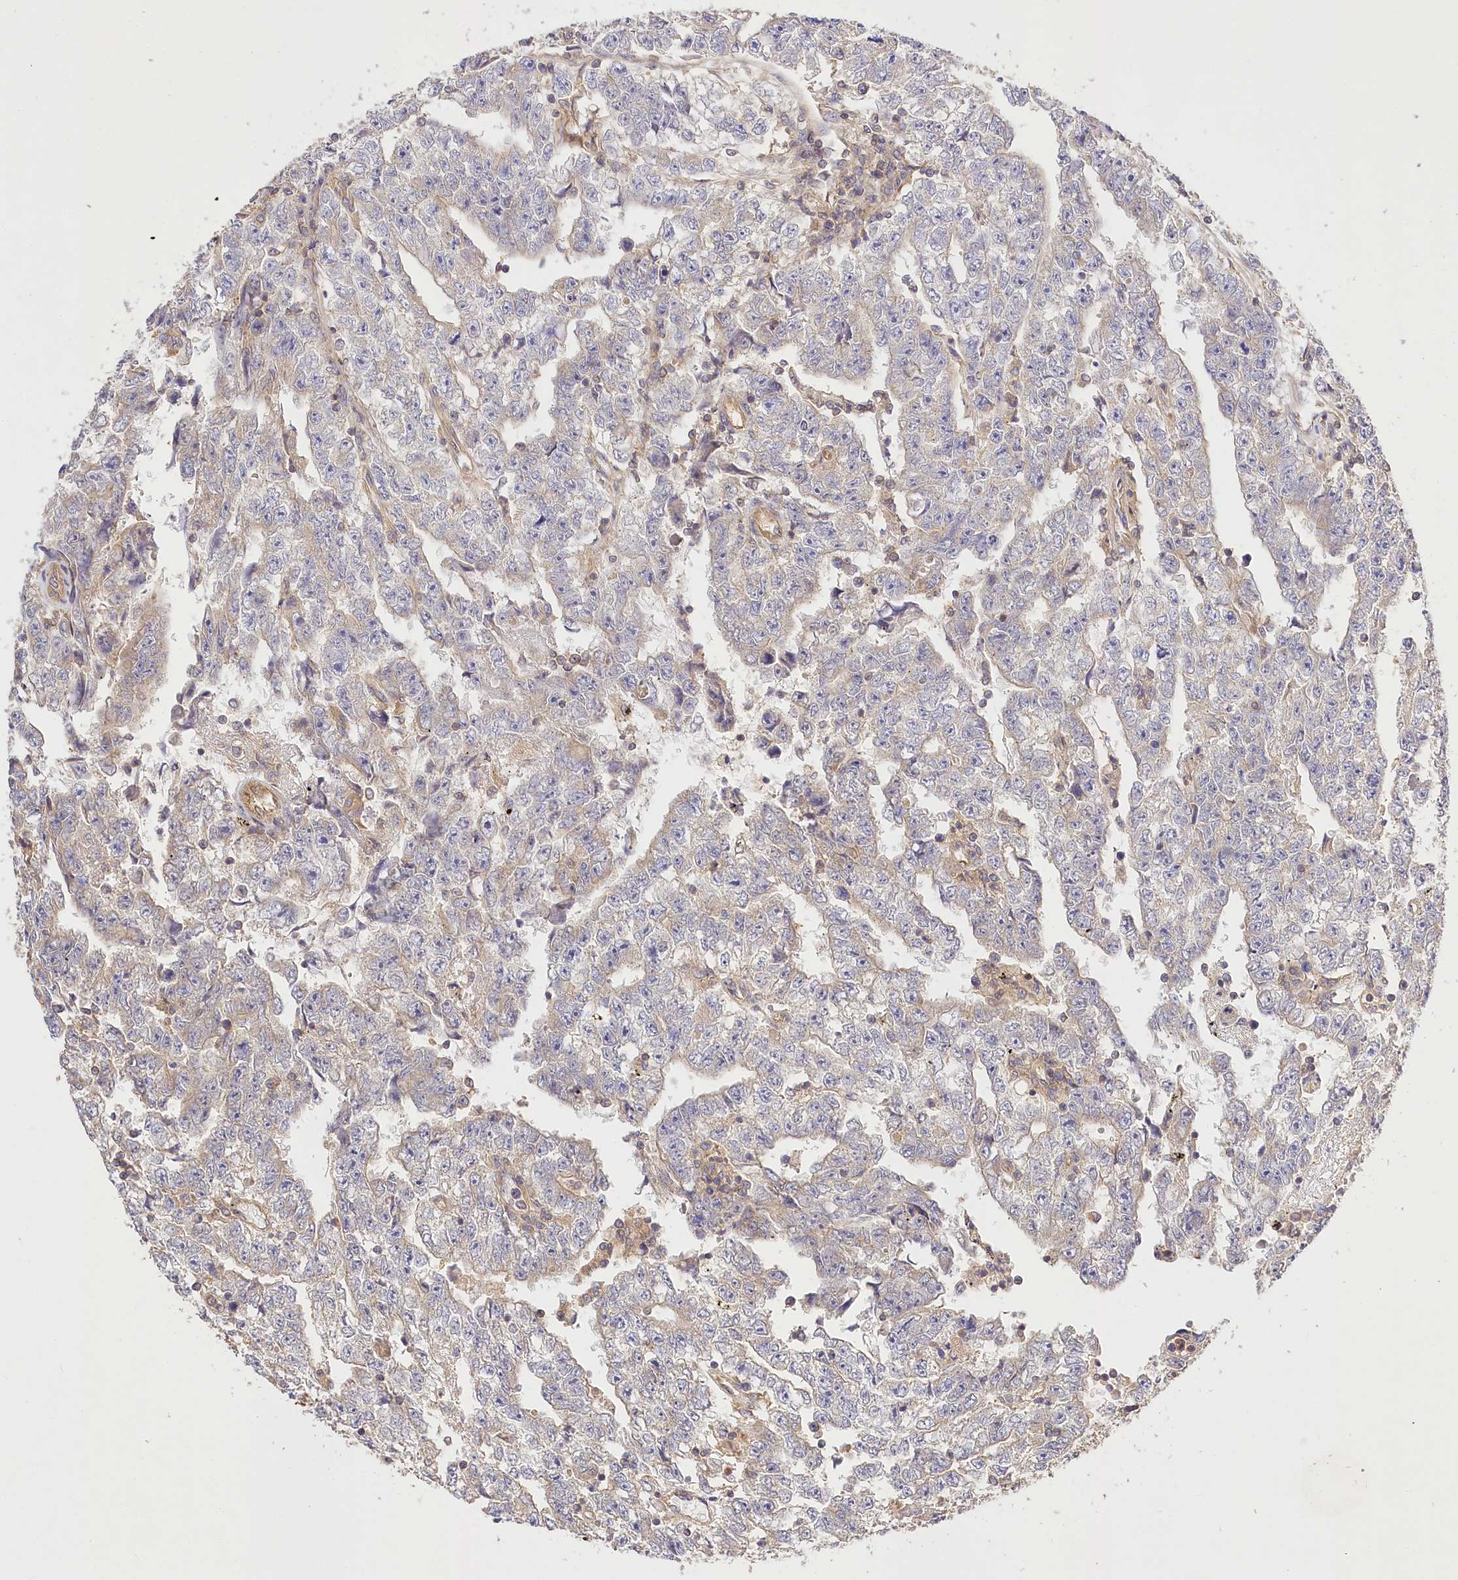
{"staining": {"intensity": "weak", "quantity": "<25%", "location": "cytoplasmic/membranous"}, "tissue": "testis cancer", "cell_type": "Tumor cells", "image_type": "cancer", "snomed": [{"axis": "morphology", "description": "Carcinoma, Embryonal, NOS"}, {"axis": "topography", "description": "Testis"}], "caption": "Tumor cells are negative for protein expression in human testis cancer. (Immunohistochemistry (ihc), brightfield microscopy, high magnification).", "gene": "LSS", "patient": {"sex": "male", "age": 25}}